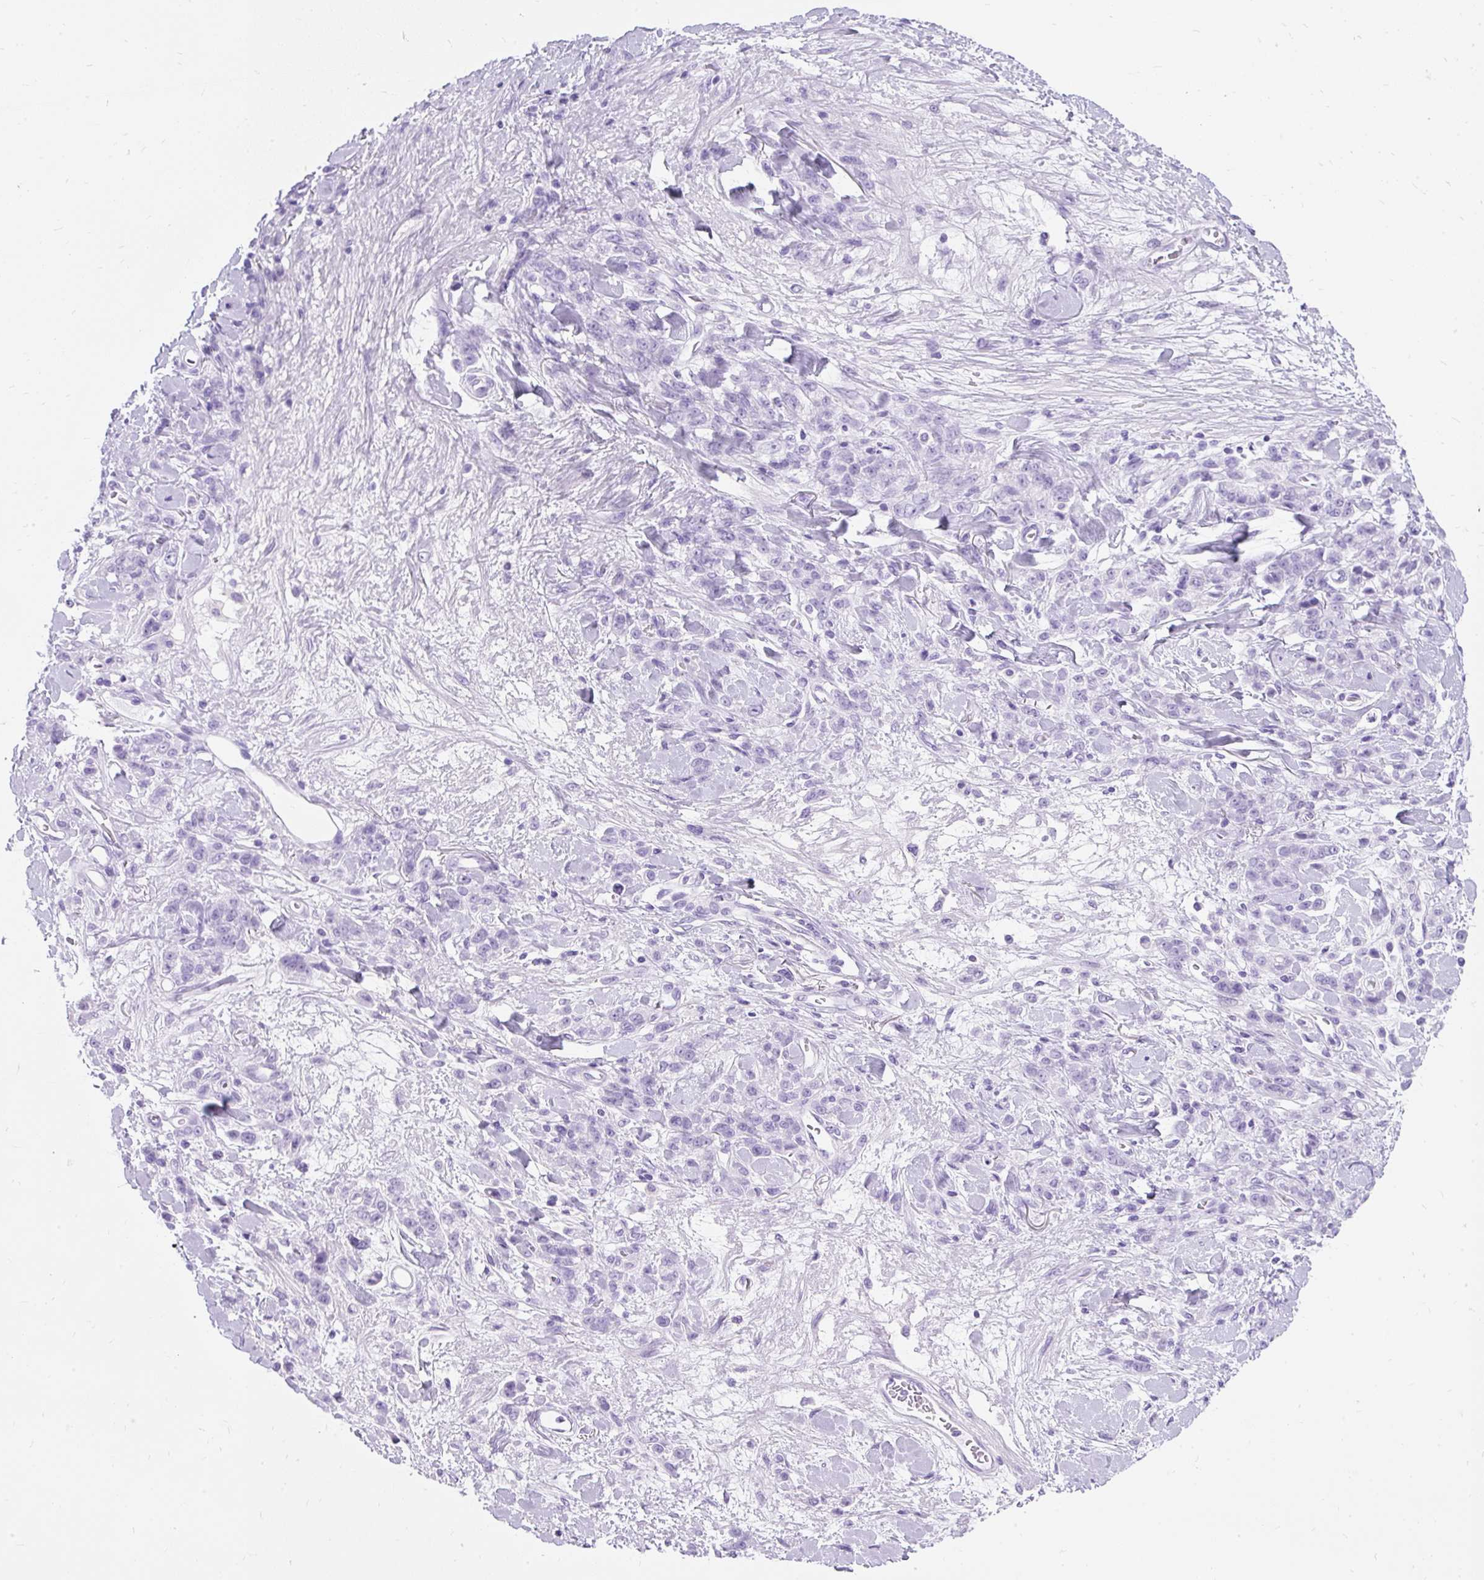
{"staining": {"intensity": "negative", "quantity": "none", "location": "none"}, "tissue": "stomach cancer", "cell_type": "Tumor cells", "image_type": "cancer", "snomed": [{"axis": "morphology", "description": "Normal tissue, NOS"}, {"axis": "morphology", "description": "Adenocarcinoma, NOS"}, {"axis": "topography", "description": "Stomach"}], "caption": "There is no significant staining in tumor cells of stomach cancer. (DAB immunohistochemistry, high magnification).", "gene": "PVALB", "patient": {"sex": "male", "age": 82}}